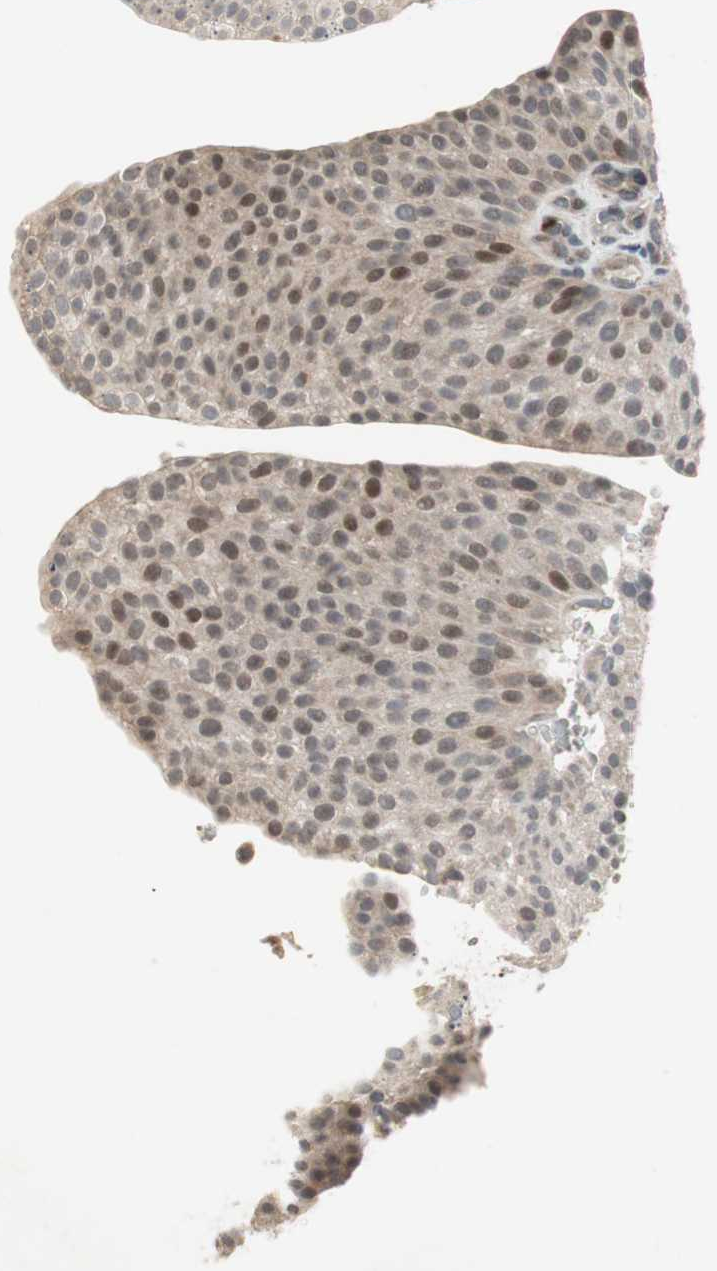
{"staining": {"intensity": "moderate", "quantity": "<25%", "location": "nuclear"}, "tissue": "urothelial cancer", "cell_type": "Tumor cells", "image_type": "cancer", "snomed": [{"axis": "morphology", "description": "Urothelial carcinoma, Low grade"}, {"axis": "topography", "description": "Smooth muscle"}, {"axis": "topography", "description": "Urinary bladder"}], "caption": "Human low-grade urothelial carcinoma stained with a protein marker displays moderate staining in tumor cells.", "gene": "SNX4", "patient": {"sex": "male", "age": 60}}